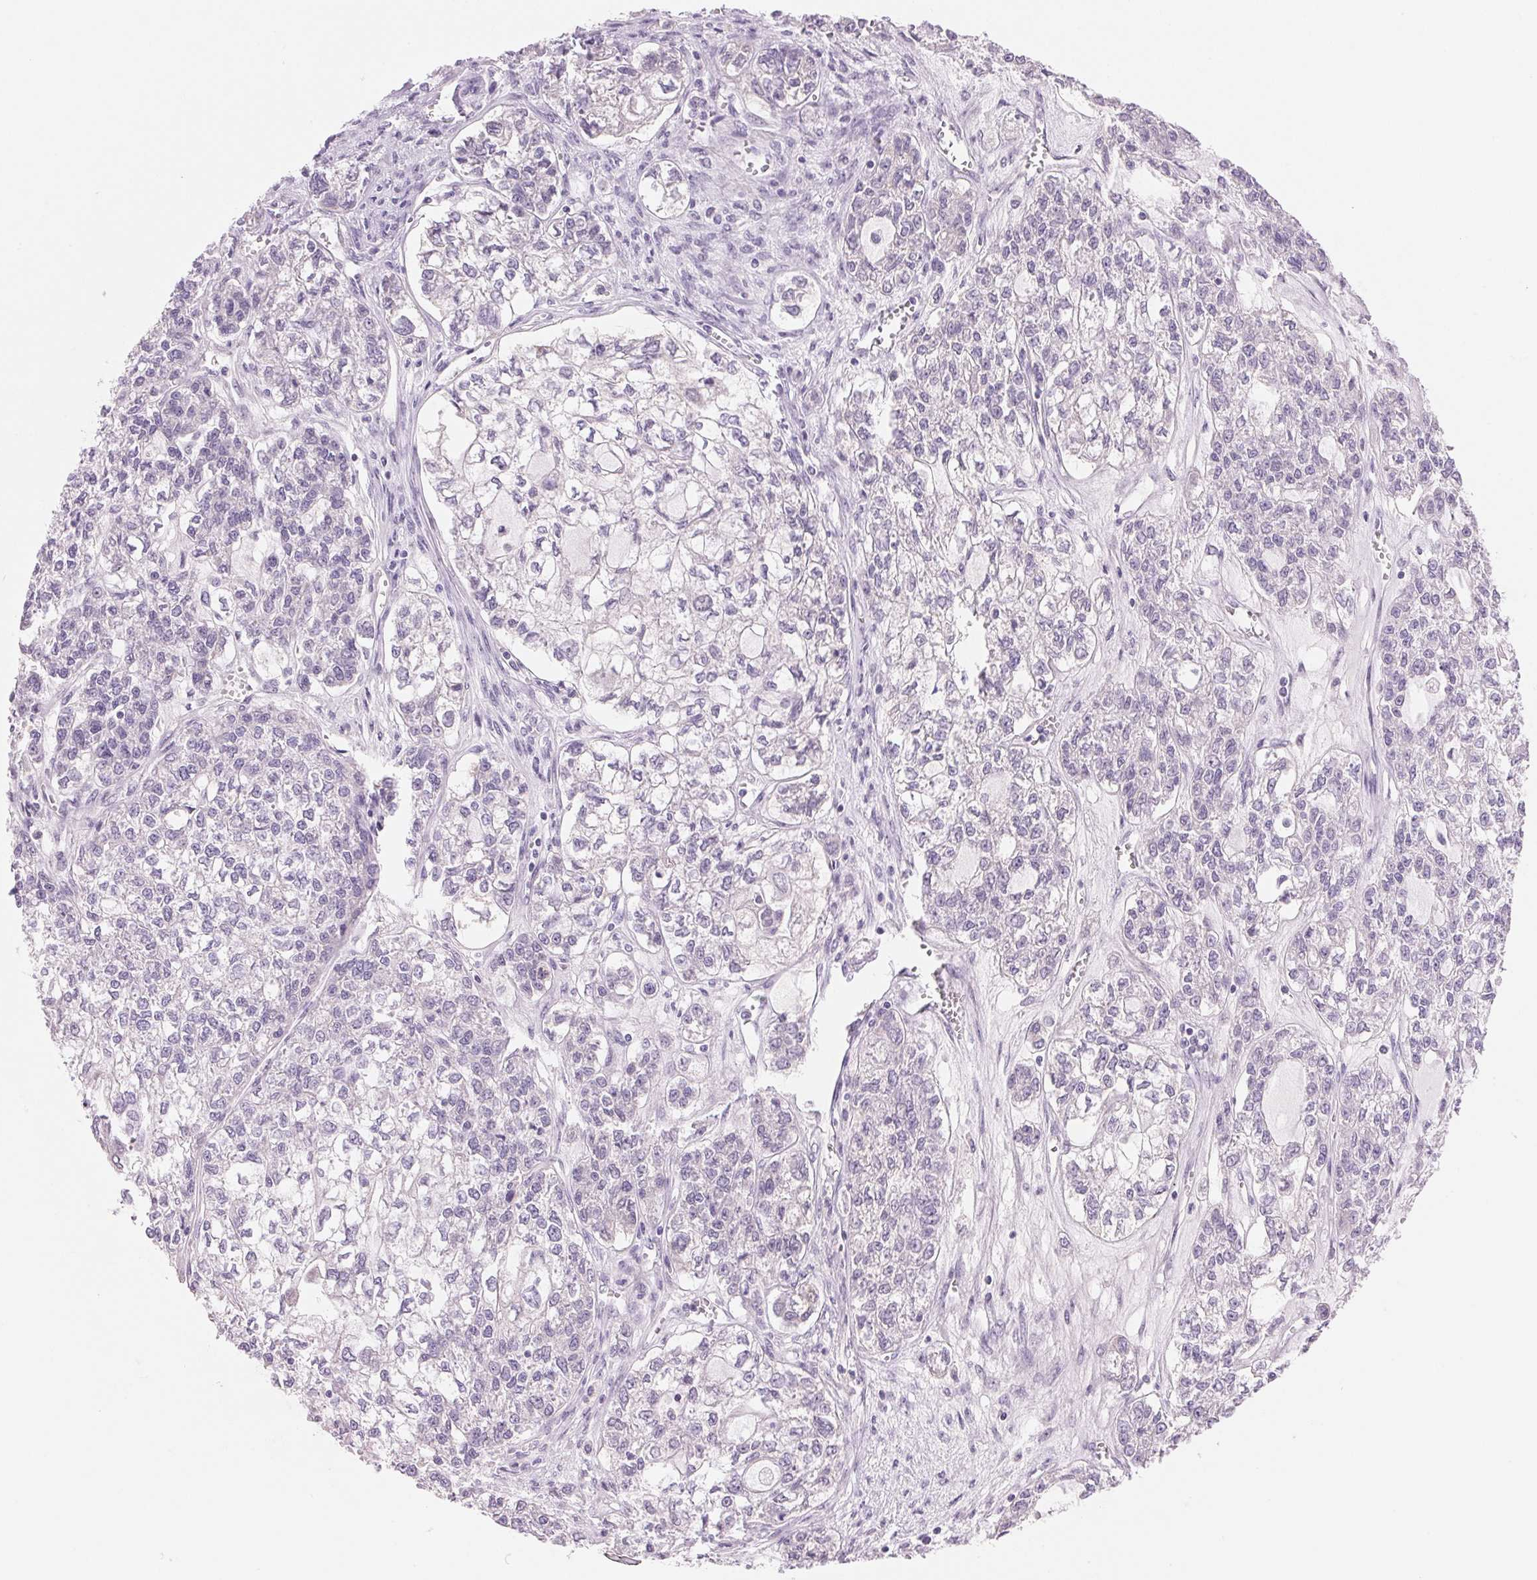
{"staining": {"intensity": "negative", "quantity": "none", "location": "none"}, "tissue": "ovarian cancer", "cell_type": "Tumor cells", "image_type": "cancer", "snomed": [{"axis": "morphology", "description": "Carcinoma, endometroid"}, {"axis": "topography", "description": "Ovary"}], "caption": "DAB (3,3'-diaminobenzidine) immunohistochemical staining of human ovarian cancer displays no significant expression in tumor cells.", "gene": "CYP11B1", "patient": {"sex": "female", "age": 64}}